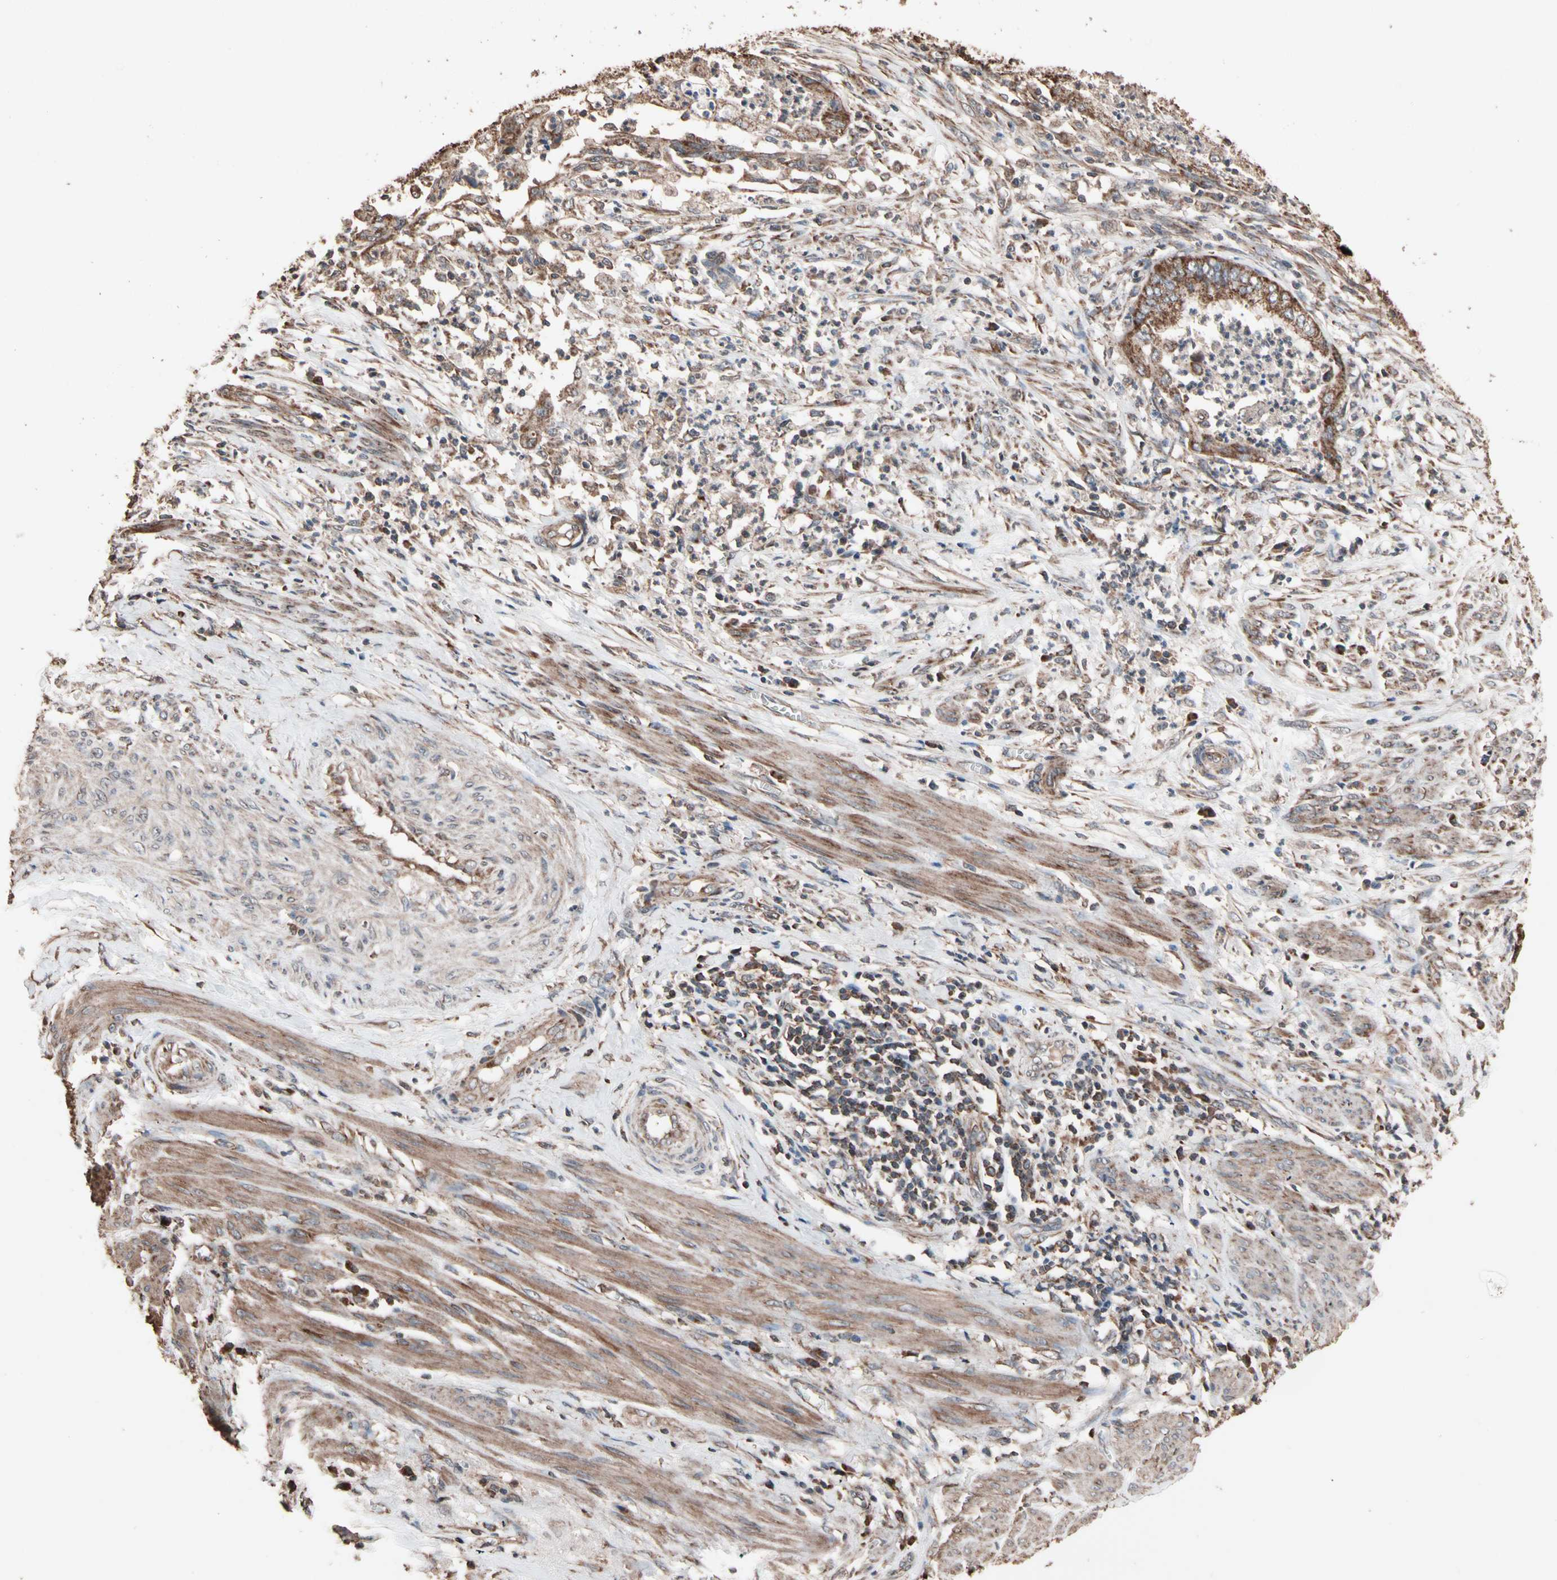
{"staining": {"intensity": "strong", "quantity": ">75%", "location": "cytoplasmic/membranous"}, "tissue": "endometrial cancer", "cell_type": "Tumor cells", "image_type": "cancer", "snomed": [{"axis": "morphology", "description": "Necrosis, NOS"}, {"axis": "morphology", "description": "Adenocarcinoma, NOS"}, {"axis": "topography", "description": "Endometrium"}], "caption": "The immunohistochemical stain shows strong cytoplasmic/membranous staining in tumor cells of endometrial cancer tissue.", "gene": "MRPL2", "patient": {"sex": "female", "age": 79}}